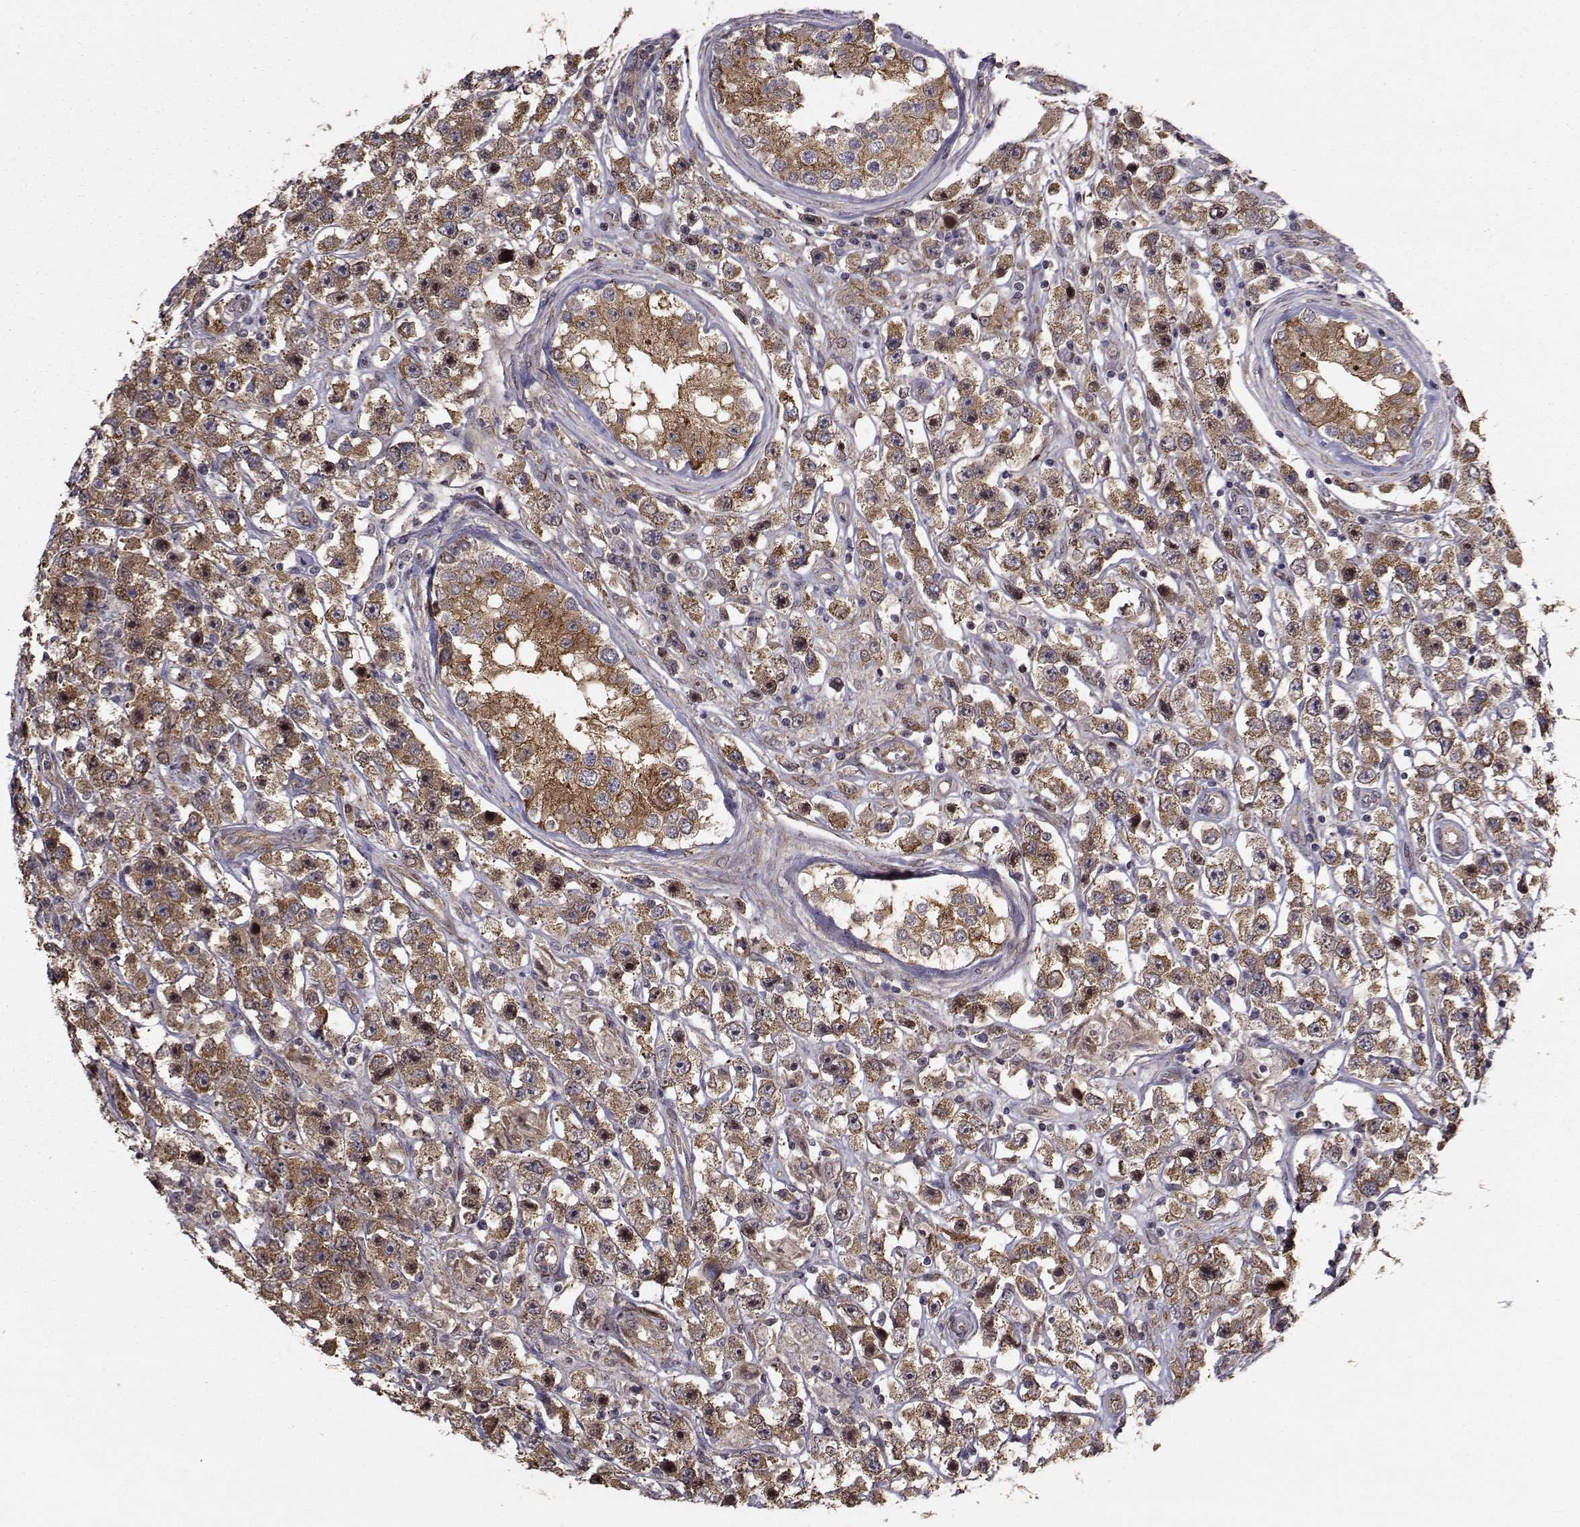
{"staining": {"intensity": "moderate", "quantity": ">75%", "location": "cytoplasmic/membranous"}, "tissue": "testis cancer", "cell_type": "Tumor cells", "image_type": "cancer", "snomed": [{"axis": "morphology", "description": "Seminoma, NOS"}, {"axis": "topography", "description": "Testis"}], "caption": "The photomicrograph reveals a brown stain indicating the presence of a protein in the cytoplasmic/membranous of tumor cells in testis cancer (seminoma).", "gene": "TRIP10", "patient": {"sex": "male", "age": 45}}